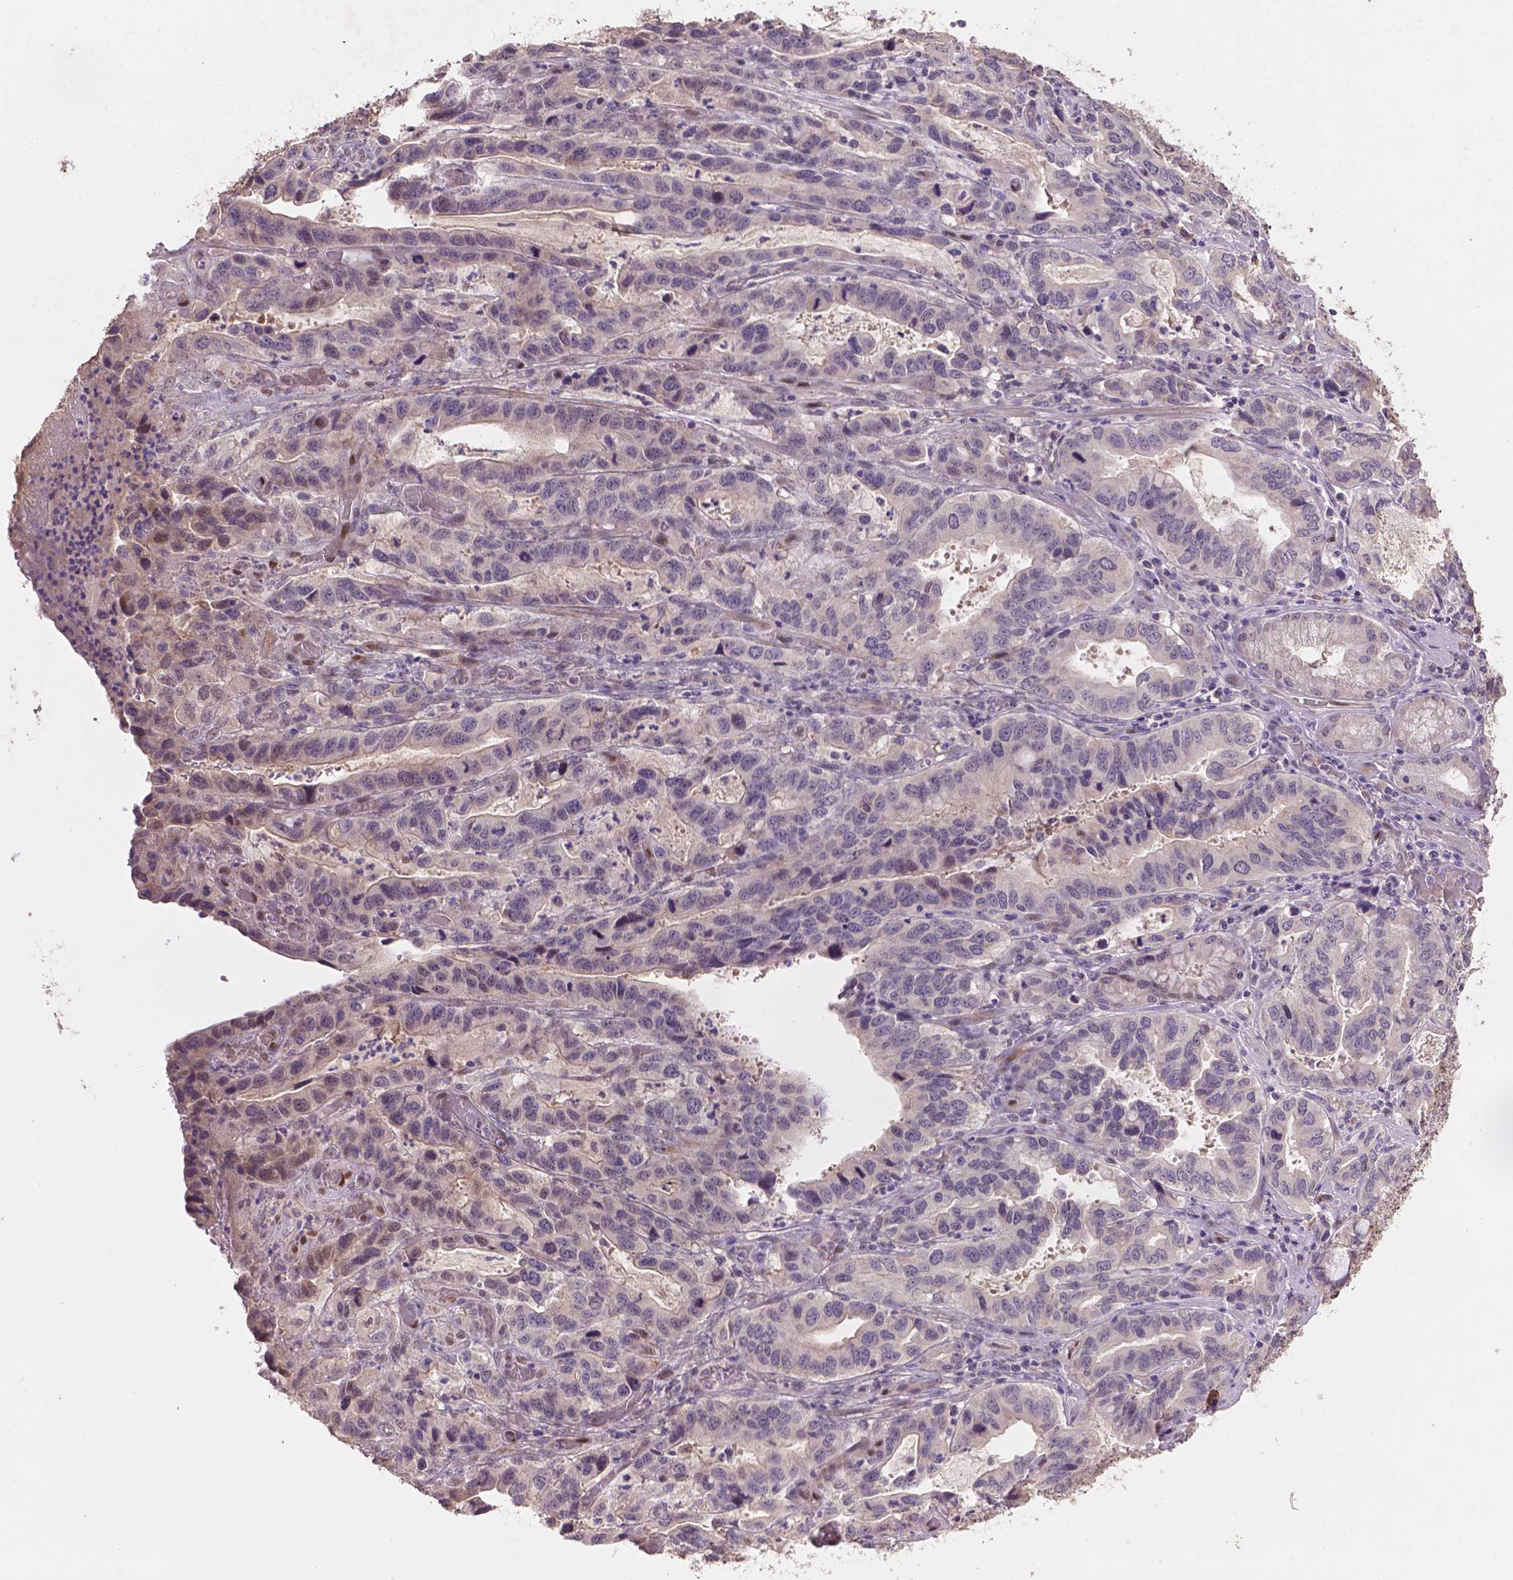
{"staining": {"intensity": "moderate", "quantity": "<25%", "location": "nuclear"}, "tissue": "stomach cancer", "cell_type": "Tumor cells", "image_type": "cancer", "snomed": [{"axis": "morphology", "description": "Adenocarcinoma, NOS"}, {"axis": "topography", "description": "Stomach, lower"}], "caption": "Adenocarcinoma (stomach) stained with DAB immunohistochemistry exhibits low levels of moderate nuclear expression in approximately <25% of tumor cells. (DAB (3,3'-diaminobenzidine) IHC with brightfield microscopy, high magnification).", "gene": "SOX17", "patient": {"sex": "female", "age": 76}}